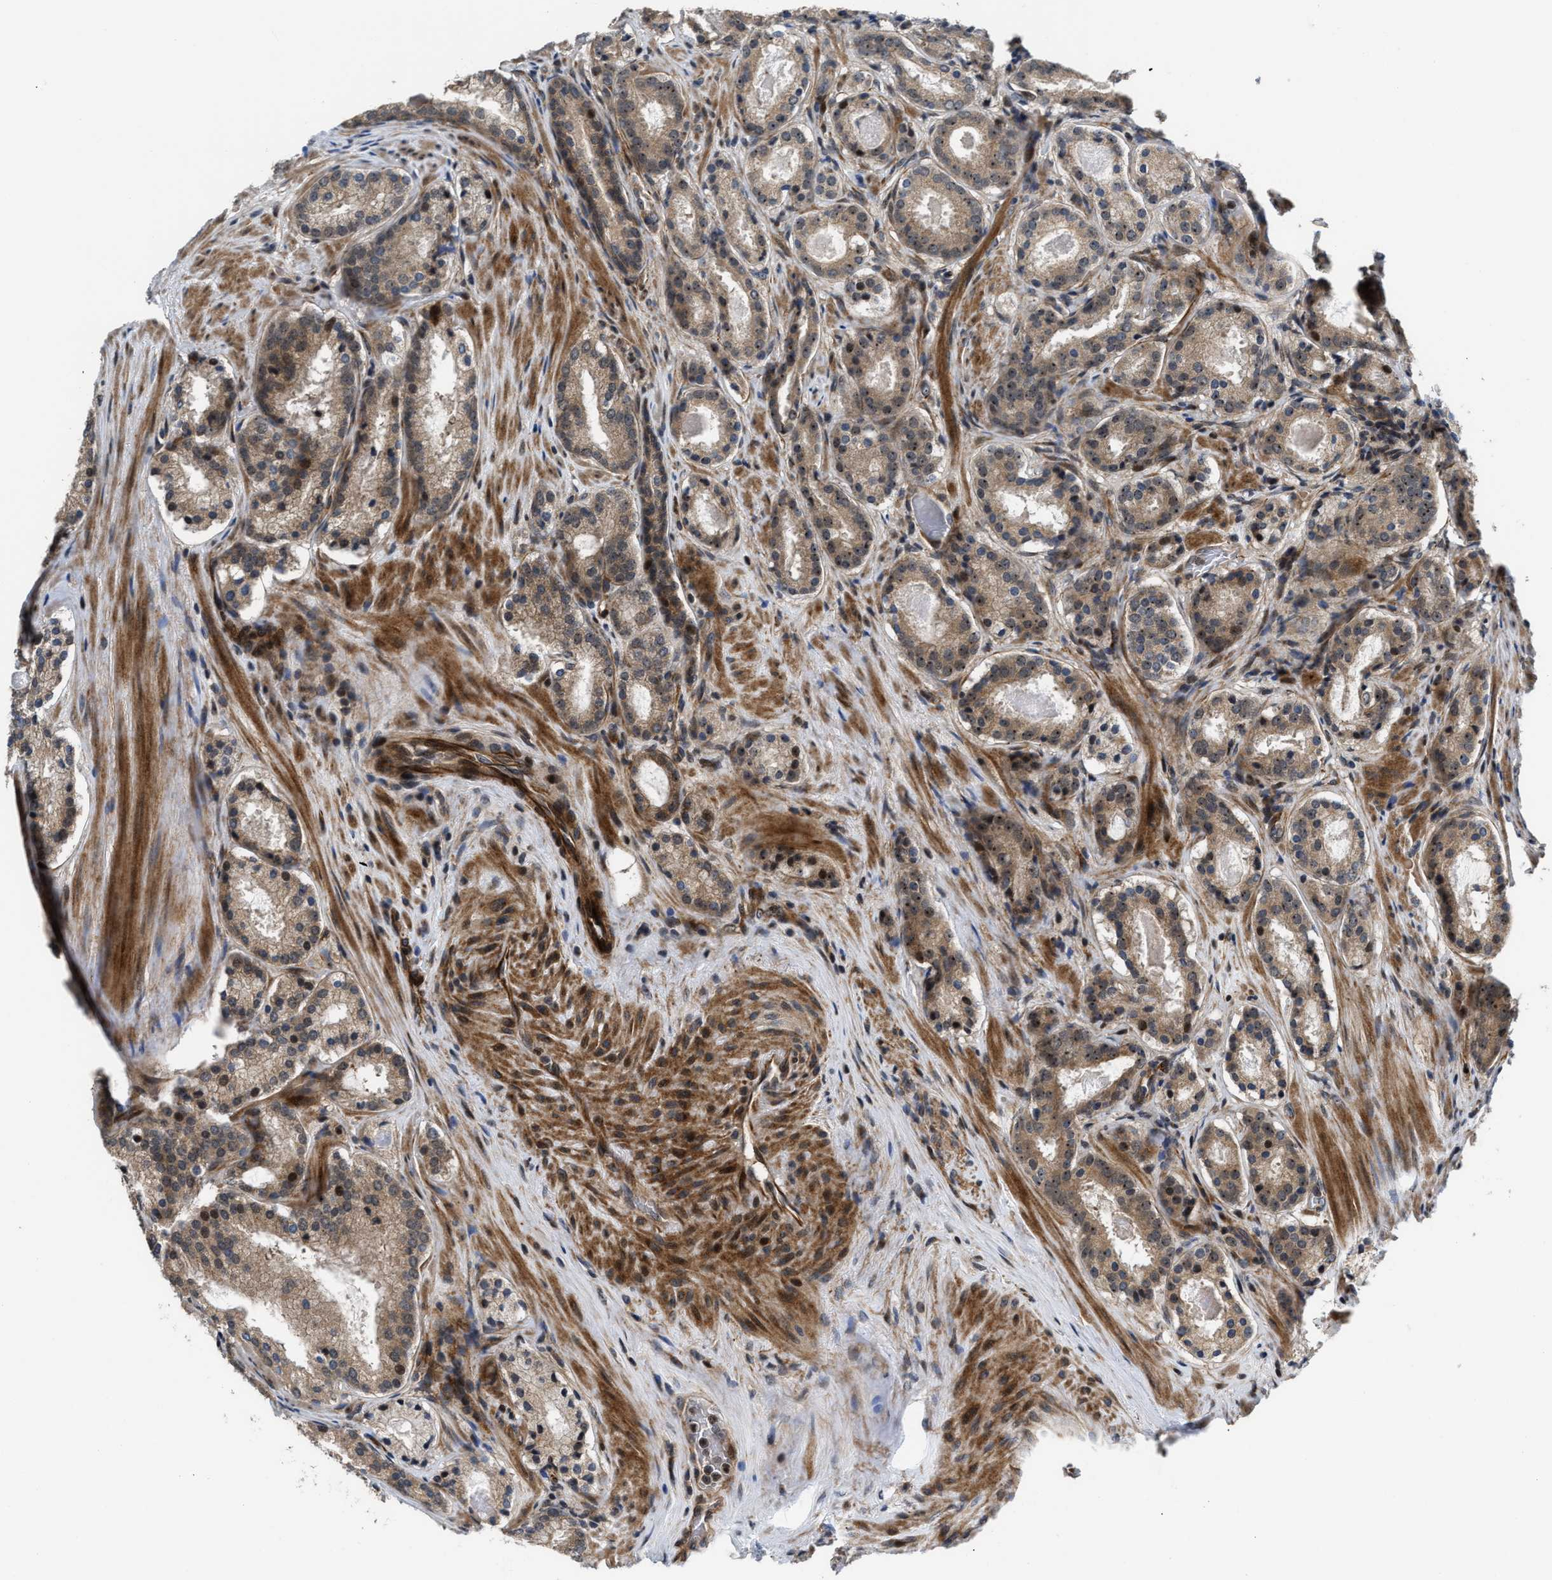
{"staining": {"intensity": "moderate", "quantity": ">75%", "location": "cytoplasmic/membranous,nuclear"}, "tissue": "prostate cancer", "cell_type": "Tumor cells", "image_type": "cancer", "snomed": [{"axis": "morphology", "description": "Adenocarcinoma, Low grade"}, {"axis": "topography", "description": "Prostate"}], "caption": "Brown immunohistochemical staining in prostate cancer (low-grade adenocarcinoma) demonstrates moderate cytoplasmic/membranous and nuclear staining in about >75% of tumor cells. (DAB (3,3'-diaminobenzidine) IHC with brightfield microscopy, high magnification).", "gene": "ALDH3A2", "patient": {"sex": "male", "age": 69}}